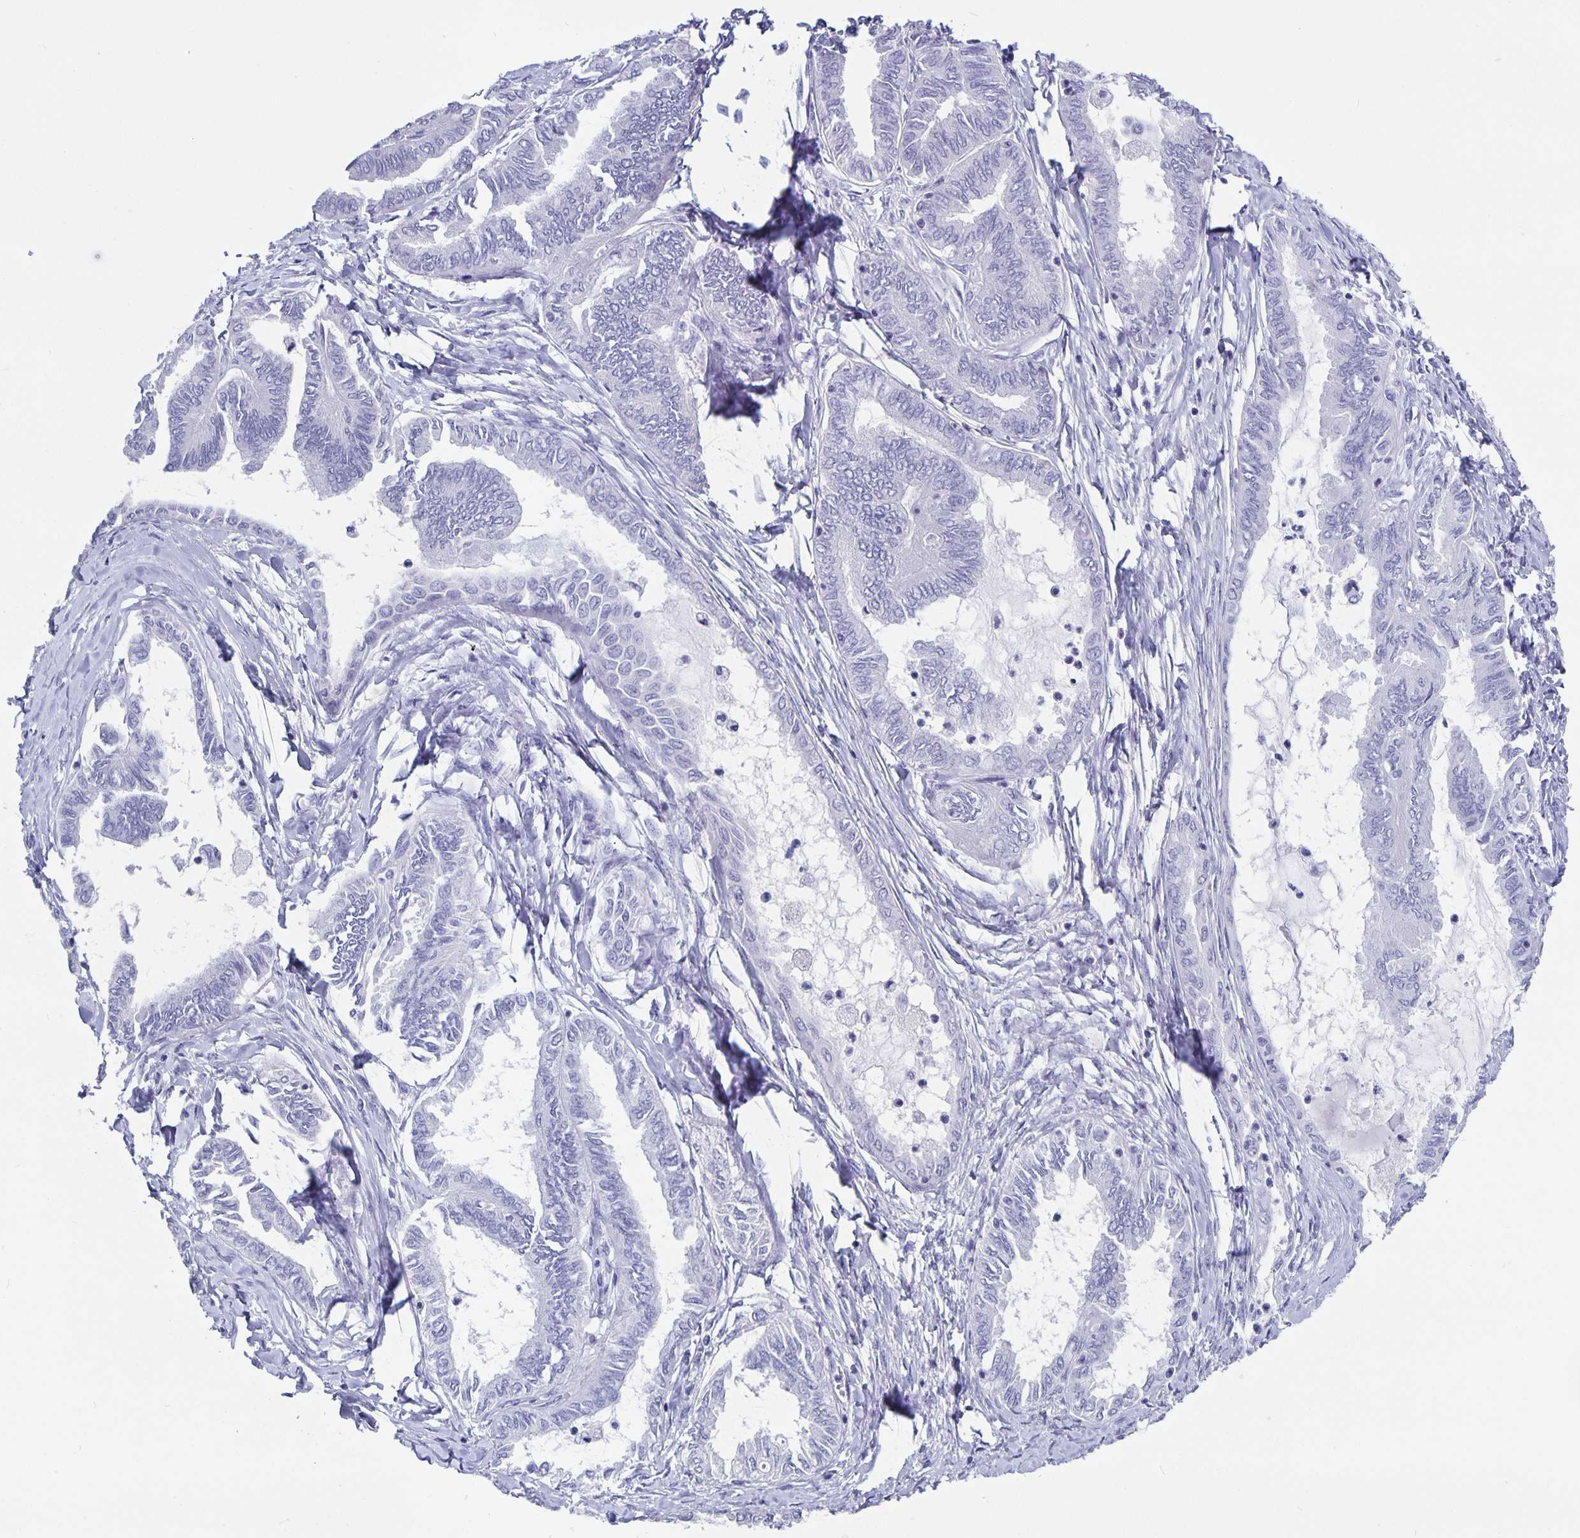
{"staining": {"intensity": "negative", "quantity": "none", "location": "none"}, "tissue": "ovarian cancer", "cell_type": "Tumor cells", "image_type": "cancer", "snomed": [{"axis": "morphology", "description": "Carcinoma, endometroid"}, {"axis": "topography", "description": "Ovary"}], "caption": "Immunohistochemistry image of ovarian endometroid carcinoma stained for a protein (brown), which reveals no expression in tumor cells. (Immunohistochemistry, brightfield microscopy, high magnification).", "gene": "ODF3B", "patient": {"sex": "female", "age": 70}}